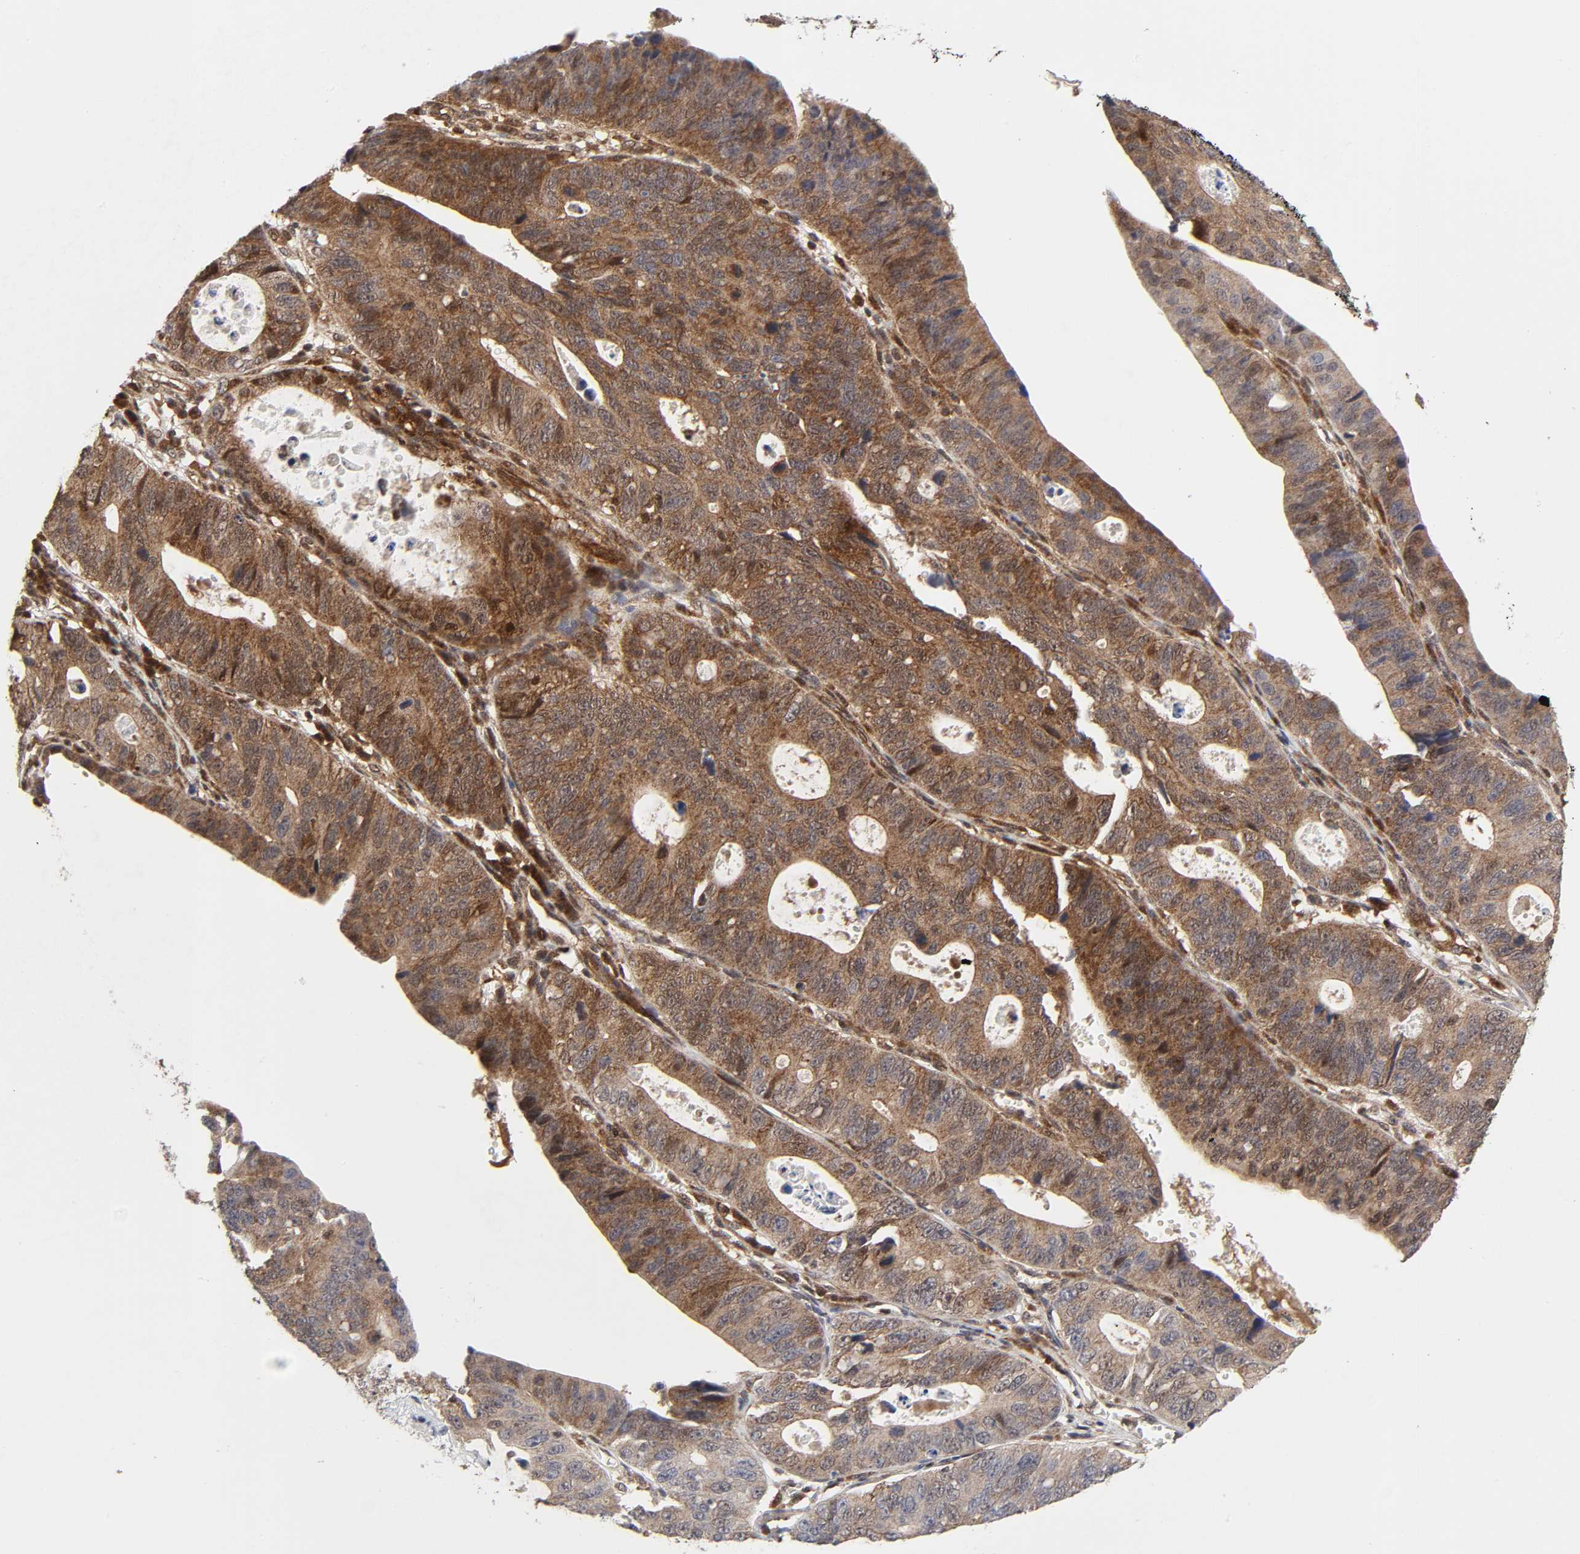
{"staining": {"intensity": "moderate", "quantity": ">75%", "location": "cytoplasmic/membranous"}, "tissue": "stomach cancer", "cell_type": "Tumor cells", "image_type": "cancer", "snomed": [{"axis": "morphology", "description": "Adenocarcinoma, NOS"}, {"axis": "topography", "description": "Stomach"}], "caption": "Immunohistochemistry (IHC) image of neoplastic tissue: stomach cancer (adenocarcinoma) stained using immunohistochemistry (IHC) demonstrates medium levels of moderate protein expression localized specifically in the cytoplasmic/membranous of tumor cells, appearing as a cytoplasmic/membranous brown color.", "gene": "CASP9", "patient": {"sex": "male", "age": 59}}